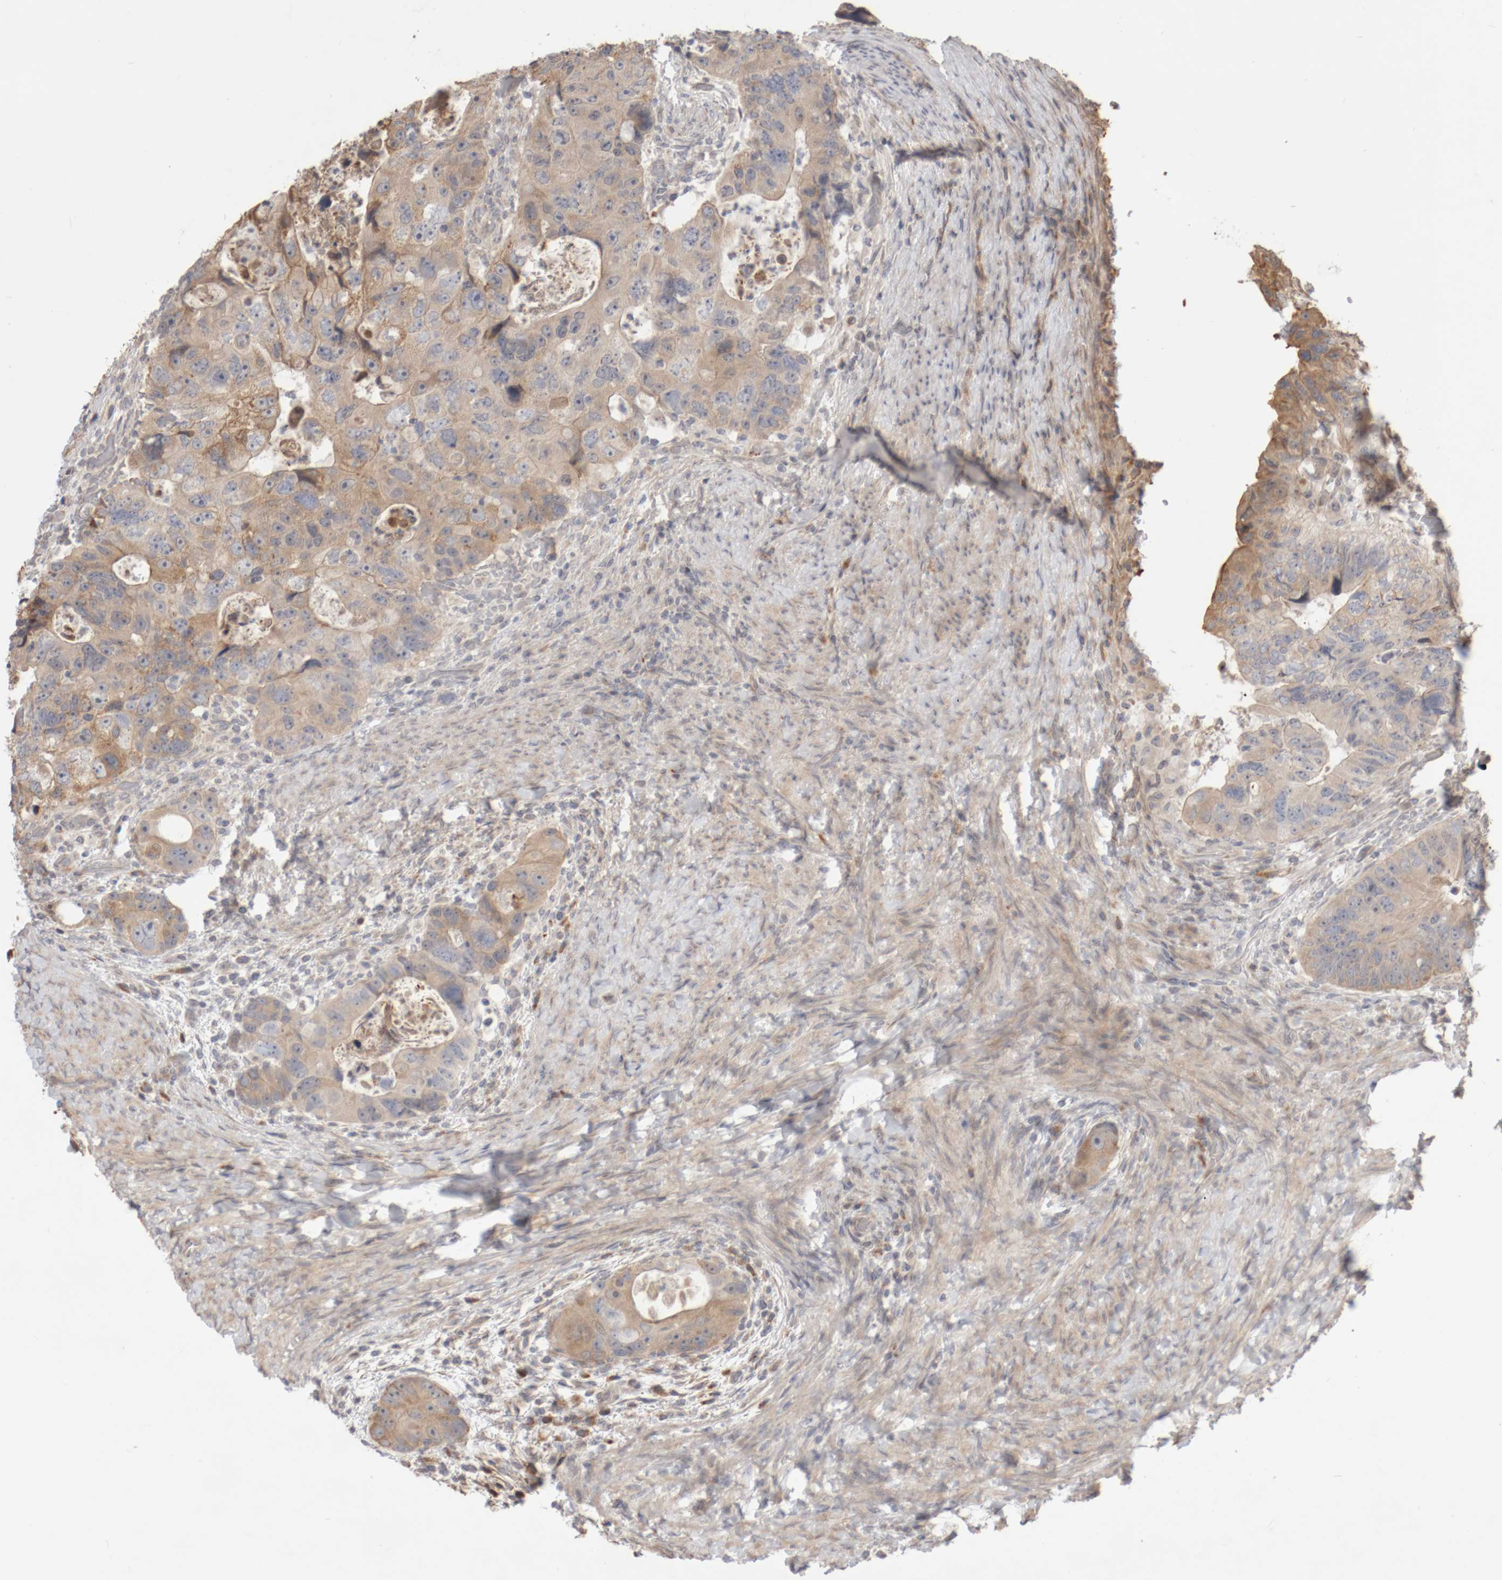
{"staining": {"intensity": "moderate", "quantity": ">75%", "location": "cytoplasmic/membranous"}, "tissue": "colorectal cancer", "cell_type": "Tumor cells", "image_type": "cancer", "snomed": [{"axis": "morphology", "description": "Adenocarcinoma, NOS"}, {"axis": "topography", "description": "Rectum"}], "caption": "Immunohistochemical staining of colorectal adenocarcinoma exhibits moderate cytoplasmic/membranous protein staining in approximately >75% of tumor cells.", "gene": "DPH7", "patient": {"sex": "male", "age": 59}}